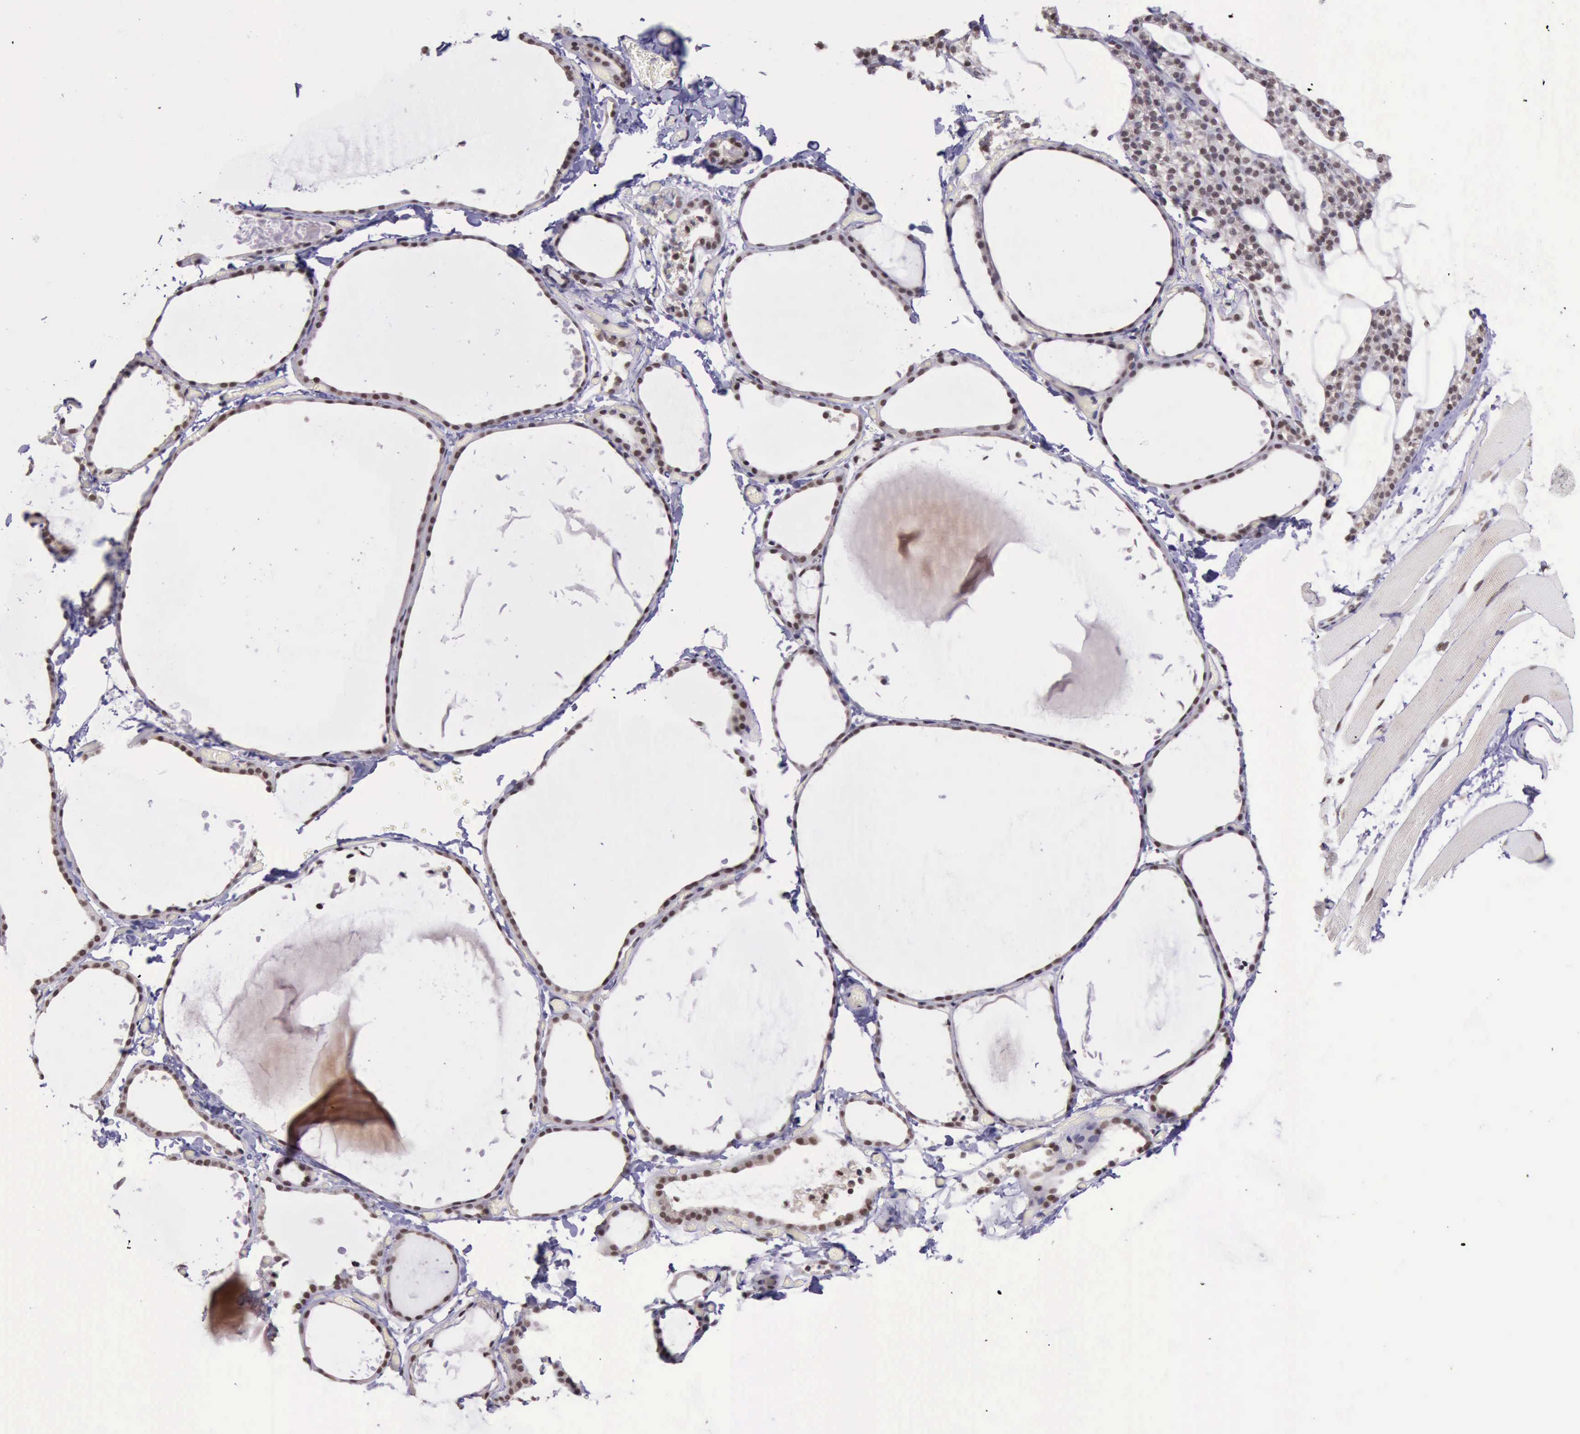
{"staining": {"intensity": "strong", "quantity": ">75%", "location": "nuclear"}, "tissue": "thyroid gland", "cell_type": "Glandular cells", "image_type": "normal", "snomed": [{"axis": "morphology", "description": "Normal tissue, NOS"}, {"axis": "topography", "description": "Thyroid gland"}], "caption": "Benign thyroid gland shows strong nuclear staining in approximately >75% of glandular cells, visualized by immunohistochemistry. (DAB (3,3'-diaminobenzidine) IHC, brown staining for protein, blue staining for nuclei).", "gene": "PRPF39", "patient": {"sex": "female", "age": 22}}